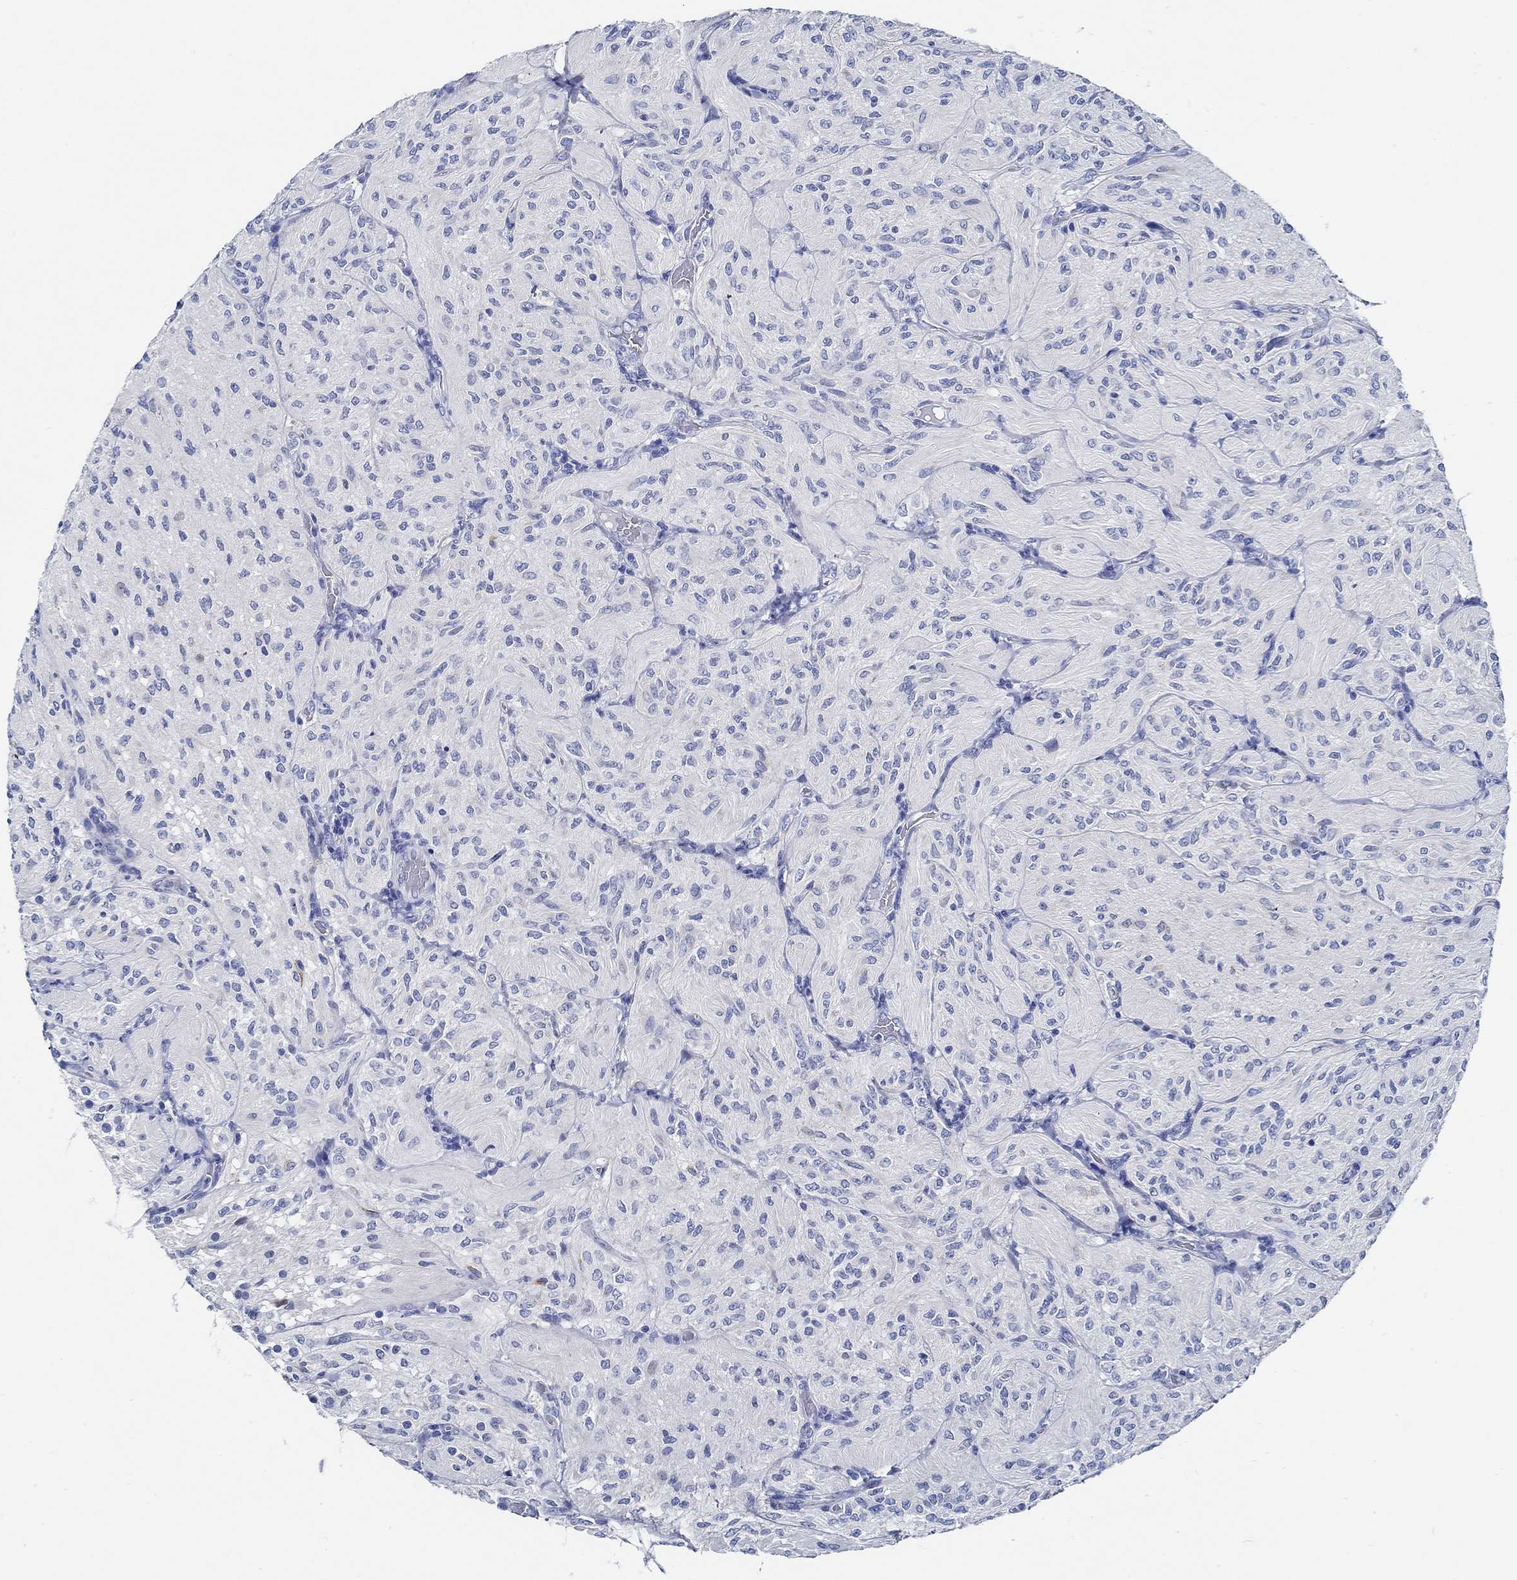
{"staining": {"intensity": "negative", "quantity": "none", "location": "none"}, "tissue": "glioma", "cell_type": "Tumor cells", "image_type": "cancer", "snomed": [{"axis": "morphology", "description": "Glioma, malignant, Low grade"}, {"axis": "topography", "description": "Brain"}], "caption": "High magnification brightfield microscopy of low-grade glioma (malignant) stained with DAB (brown) and counterstained with hematoxylin (blue): tumor cells show no significant expression.", "gene": "SLC45A1", "patient": {"sex": "male", "age": 3}}